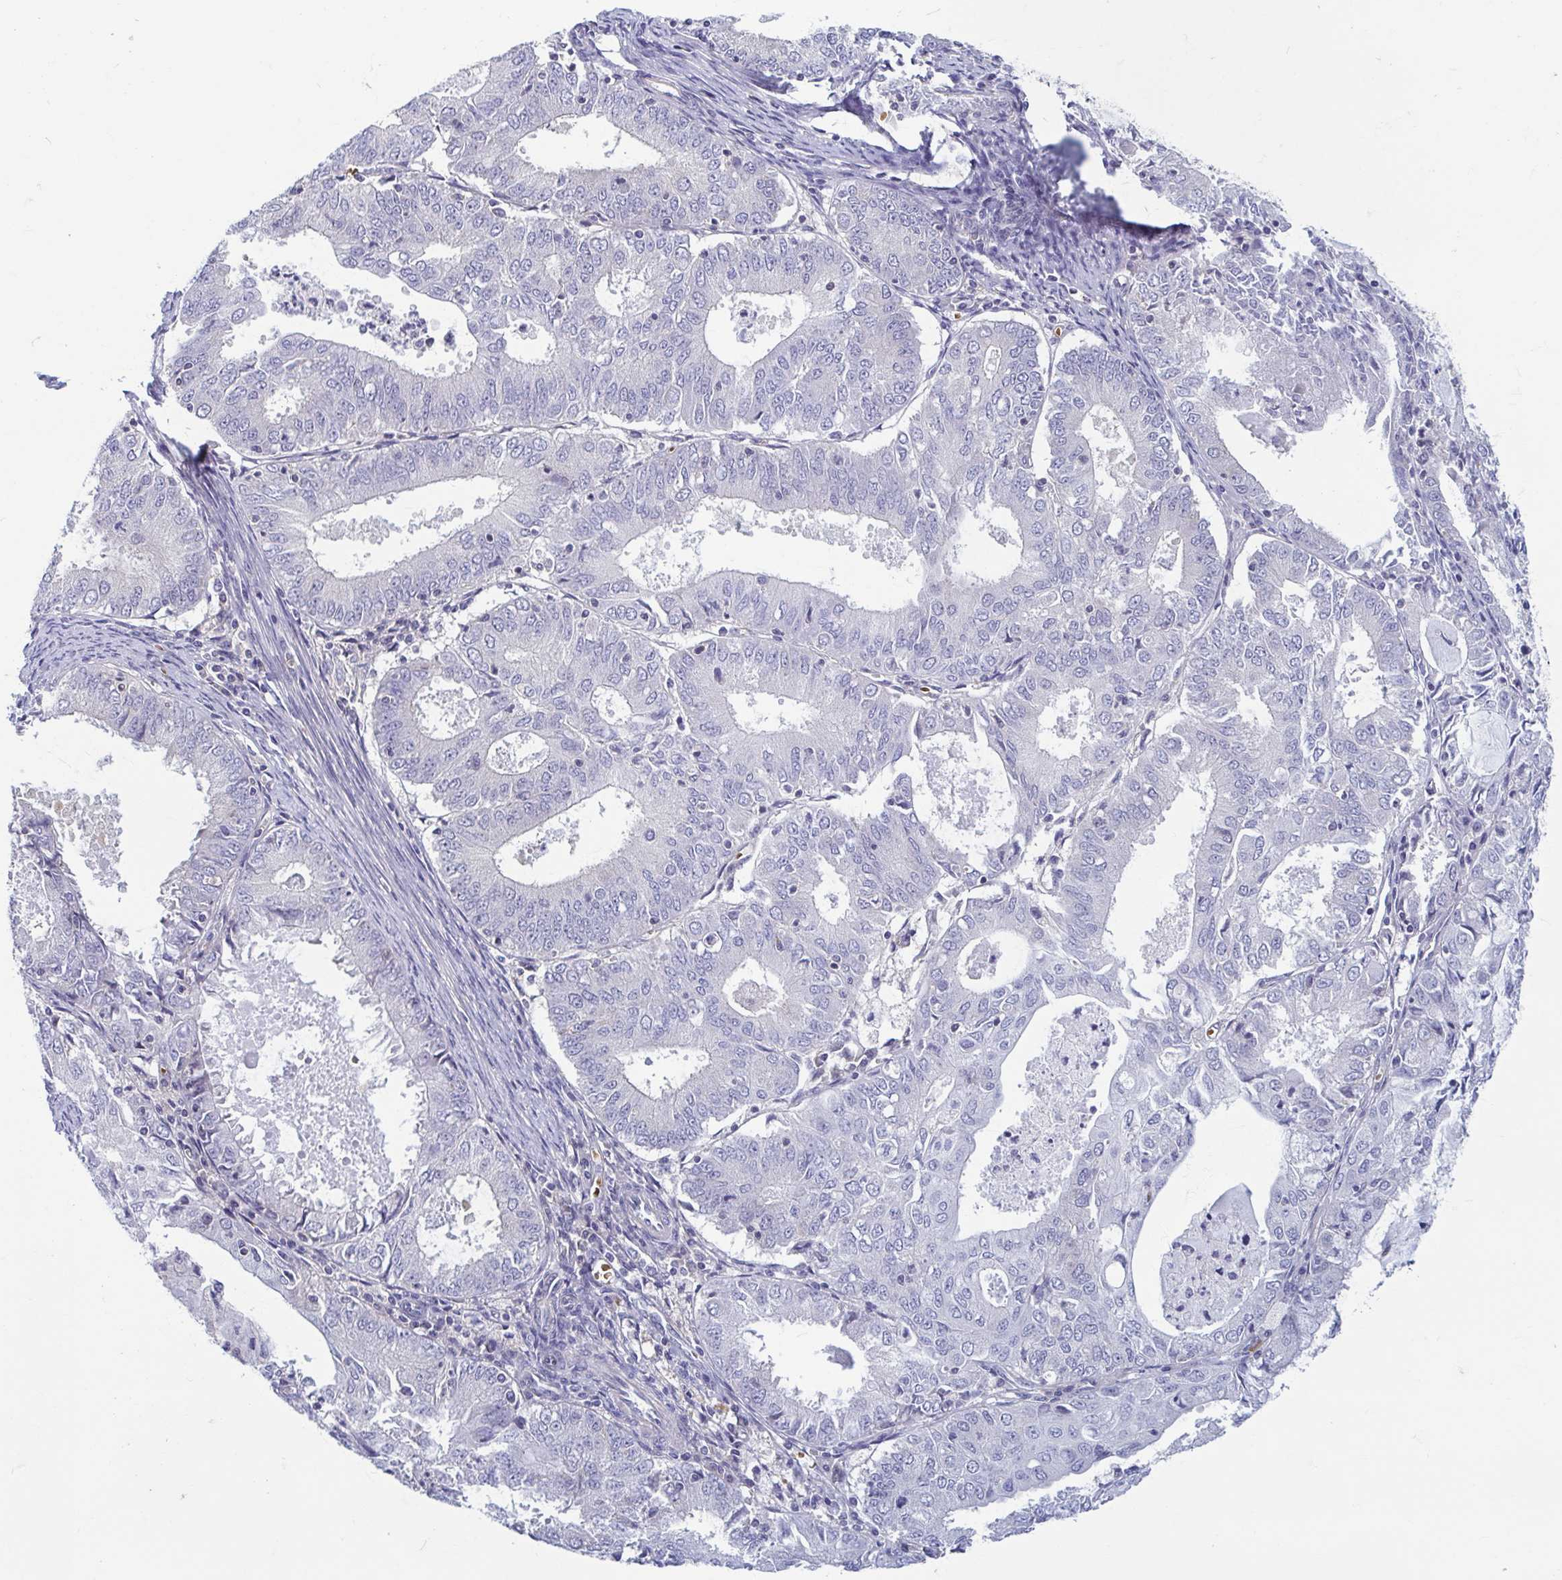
{"staining": {"intensity": "negative", "quantity": "none", "location": "none"}, "tissue": "endometrial cancer", "cell_type": "Tumor cells", "image_type": "cancer", "snomed": [{"axis": "morphology", "description": "Adenocarcinoma, NOS"}, {"axis": "topography", "description": "Endometrium"}], "caption": "An IHC histopathology image of endometrial adenocarcinoma is shown. There is no staining in tumor cells of endometrial adenocarcinoma.", "gene": "LRRC38", "patient": {"sex": "female", "age": 57}}